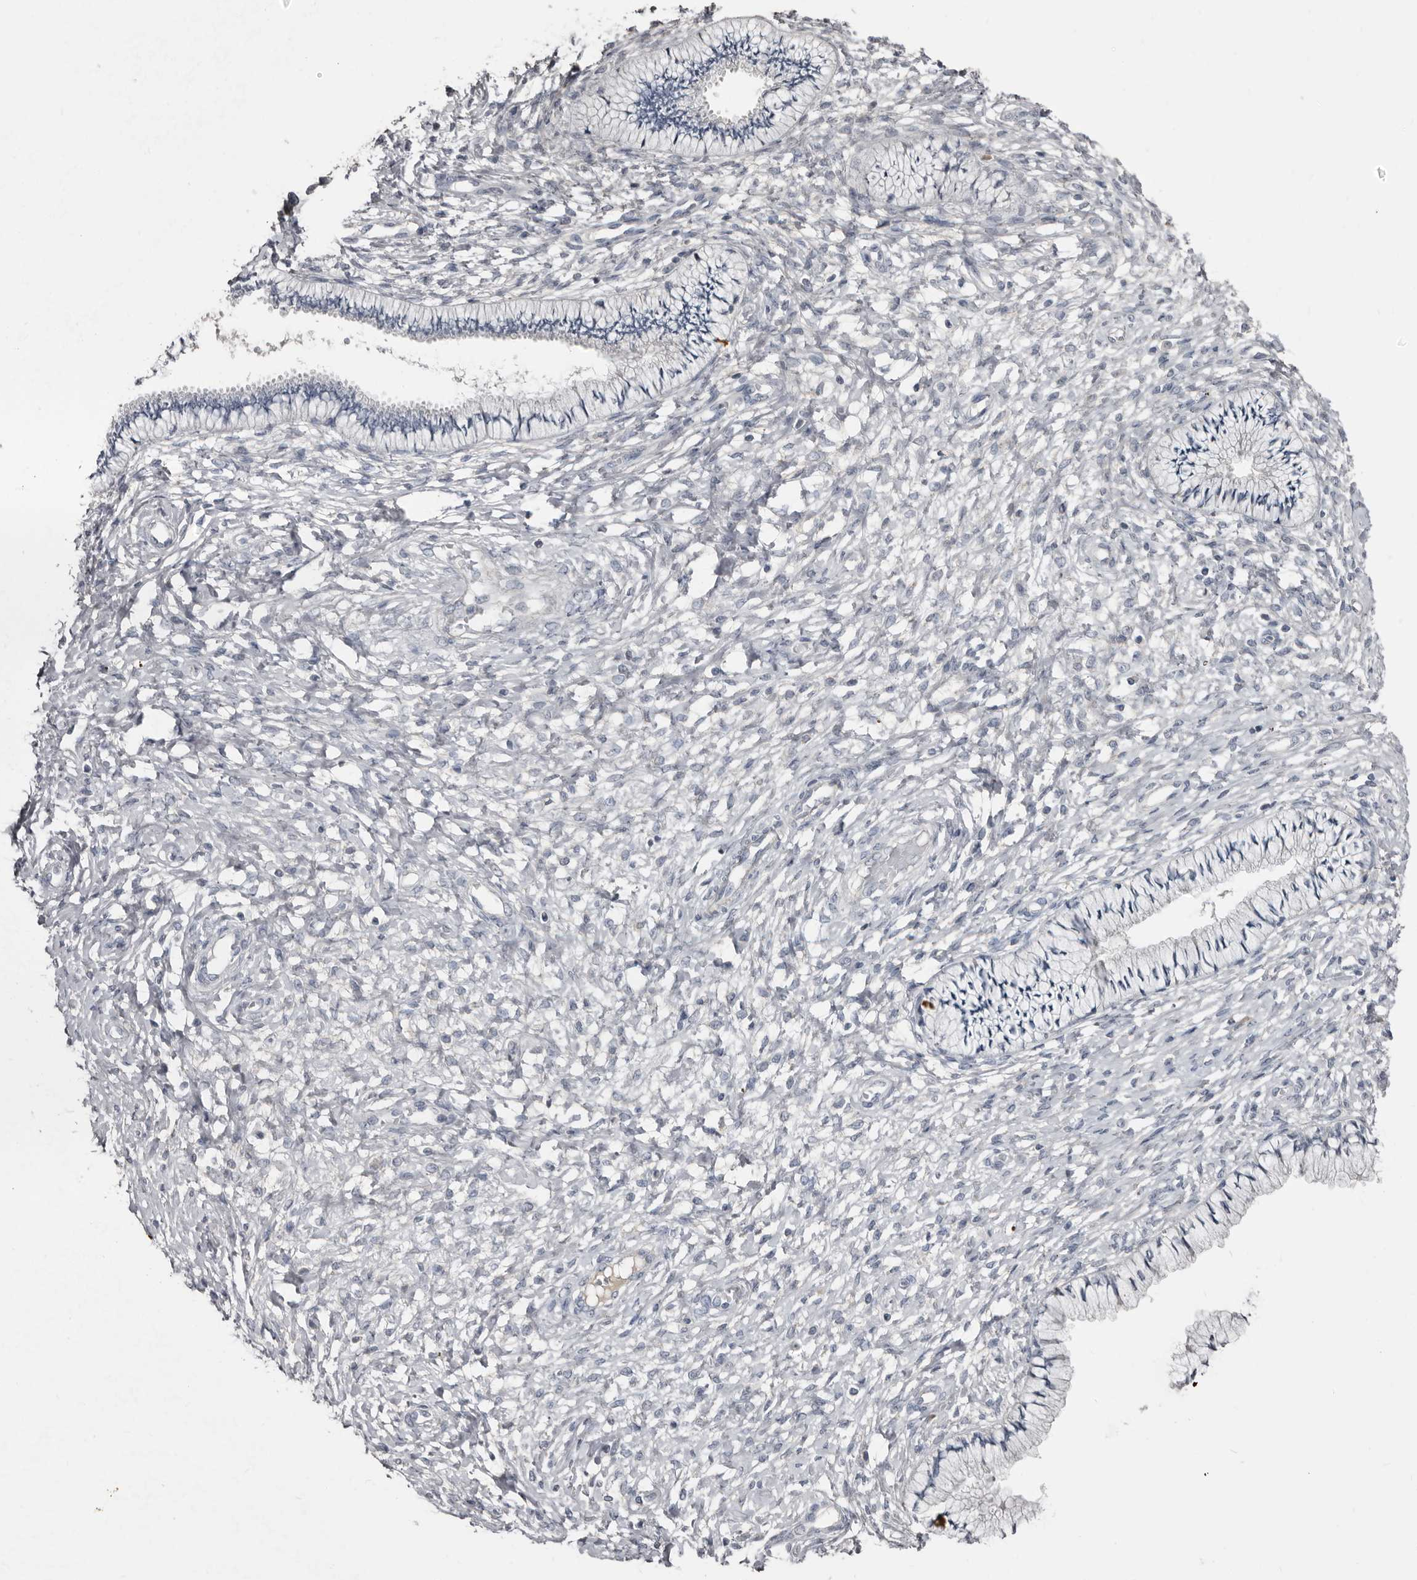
{"staining": {"intensity": "negative", "quantity": "none", "location": "none"}, "tissue": "cervix", "cell_type": "Glandular cells", "image_type": "normal", "snomed": [{"axis": "morphology", "description": "Normal tissue, NOS"}, {"axis": "topography", "description": "Cervix"}], "caption": "A histopathology image of cervix stained for a protein exhibits no brown staining in glandular cells. Brightfield microscopy of immunohistochemistry (IHC) stained with DAB (3,3'-diaminobenzidine) (brown) and hematoxylin (blue), captured at high magnification.", "gene": "ZNF114", "patient": {"sex": "female", "age": 36}}